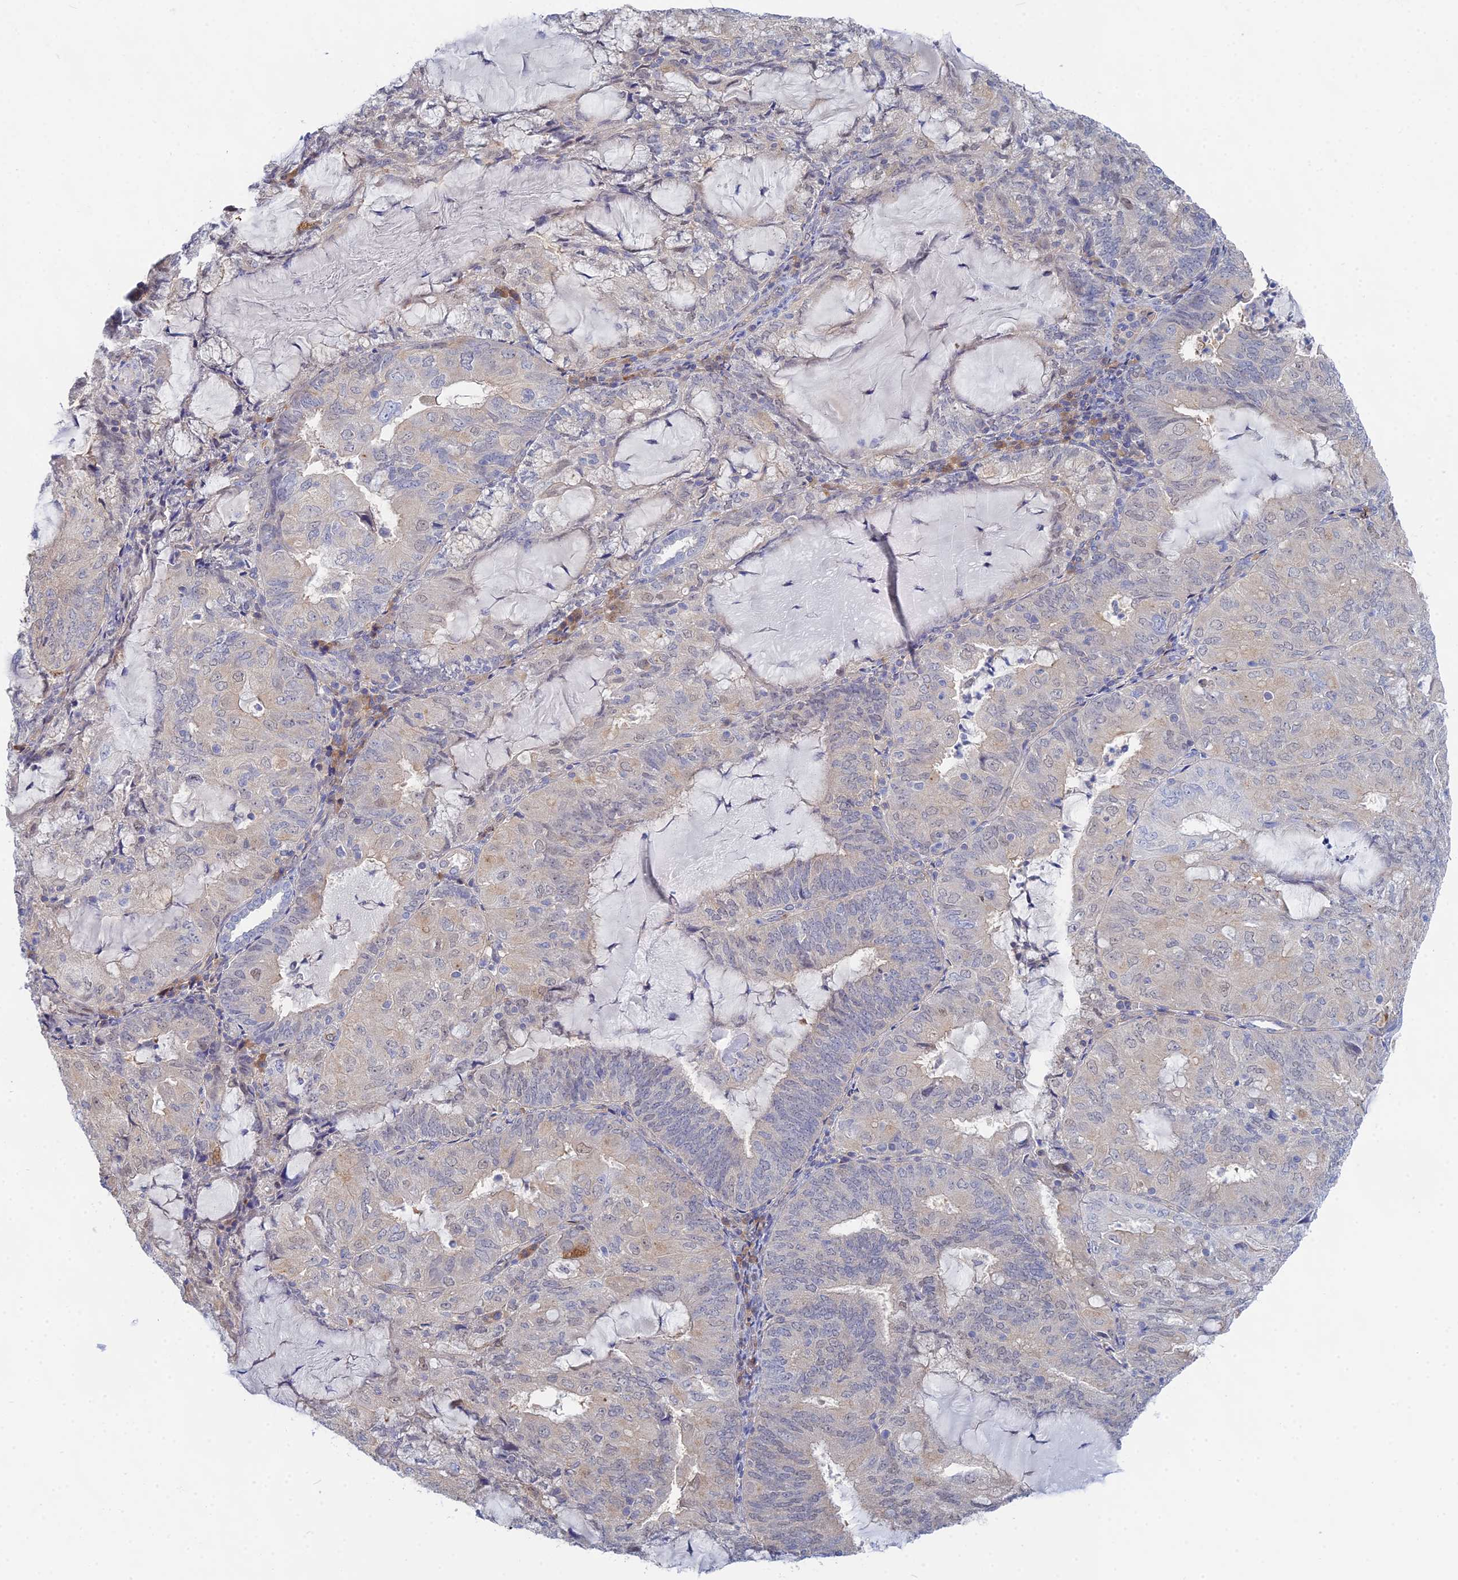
{"staining": {"intensity": "negative", "quantity": "none", "location": "none"}, "tissue": "endometrial cancer", "cell_type": "Tumor cells", "image_type": "cancer", "snomed": [{"axis": "morphology", "description": "Adenocarcinoma, NOS"}, {"axis": "topography", "description": "Endometrium"}], "caption": "Human endometrial cancer (adenocarcinoma) stained for a protein using immunohistochemistry shows no expression in tumor cells.", "gene": "DNAH14", "patient": {"sex": "female", "age": 81}}